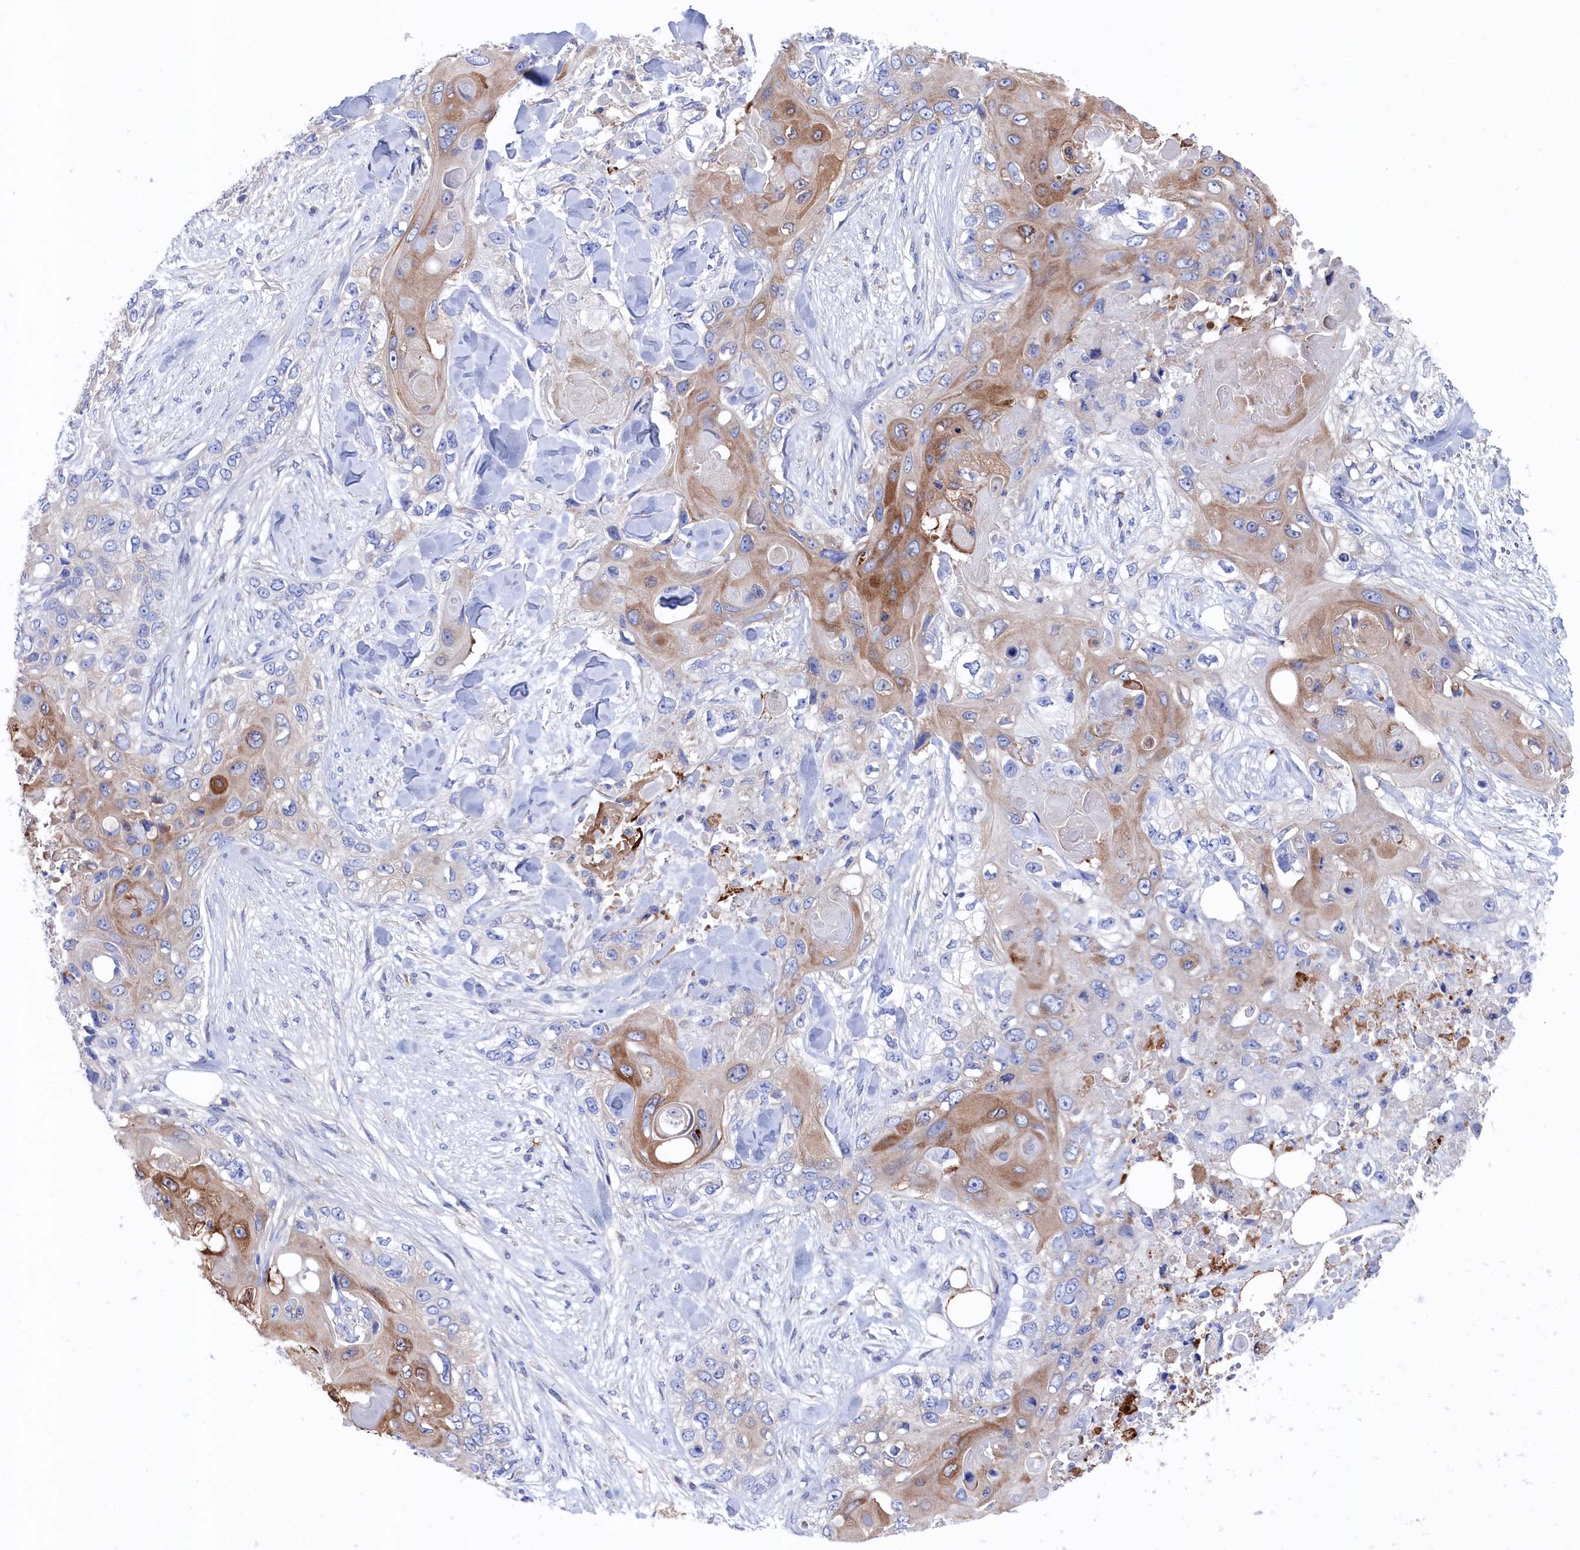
{"staining": {"intensity": "moderate", "quantity": "<25%", "location": "cytoplasmic/membranous"}, "tissue": "skin cancer", "cell_type": "Tumor cells", "image_type": "cancer", "snomed": [{"axis": "morphology", "description": "Normal tissue, NOS"}, {"axis": "morphology", "description": "Squamous cell carcinoma, NOS"}, {"axis": "topography", "description": "Skin"}], "caption": "This photomicrograph reveals immunohistochemistry staining of skin cancer (squamous cell carcinoma), with low moderate cytoplasmic/membranous positivity in approximately <25% of tumor cells.", "gene": "C12orf73", "patient": {"sex": "male", "age": 72}}